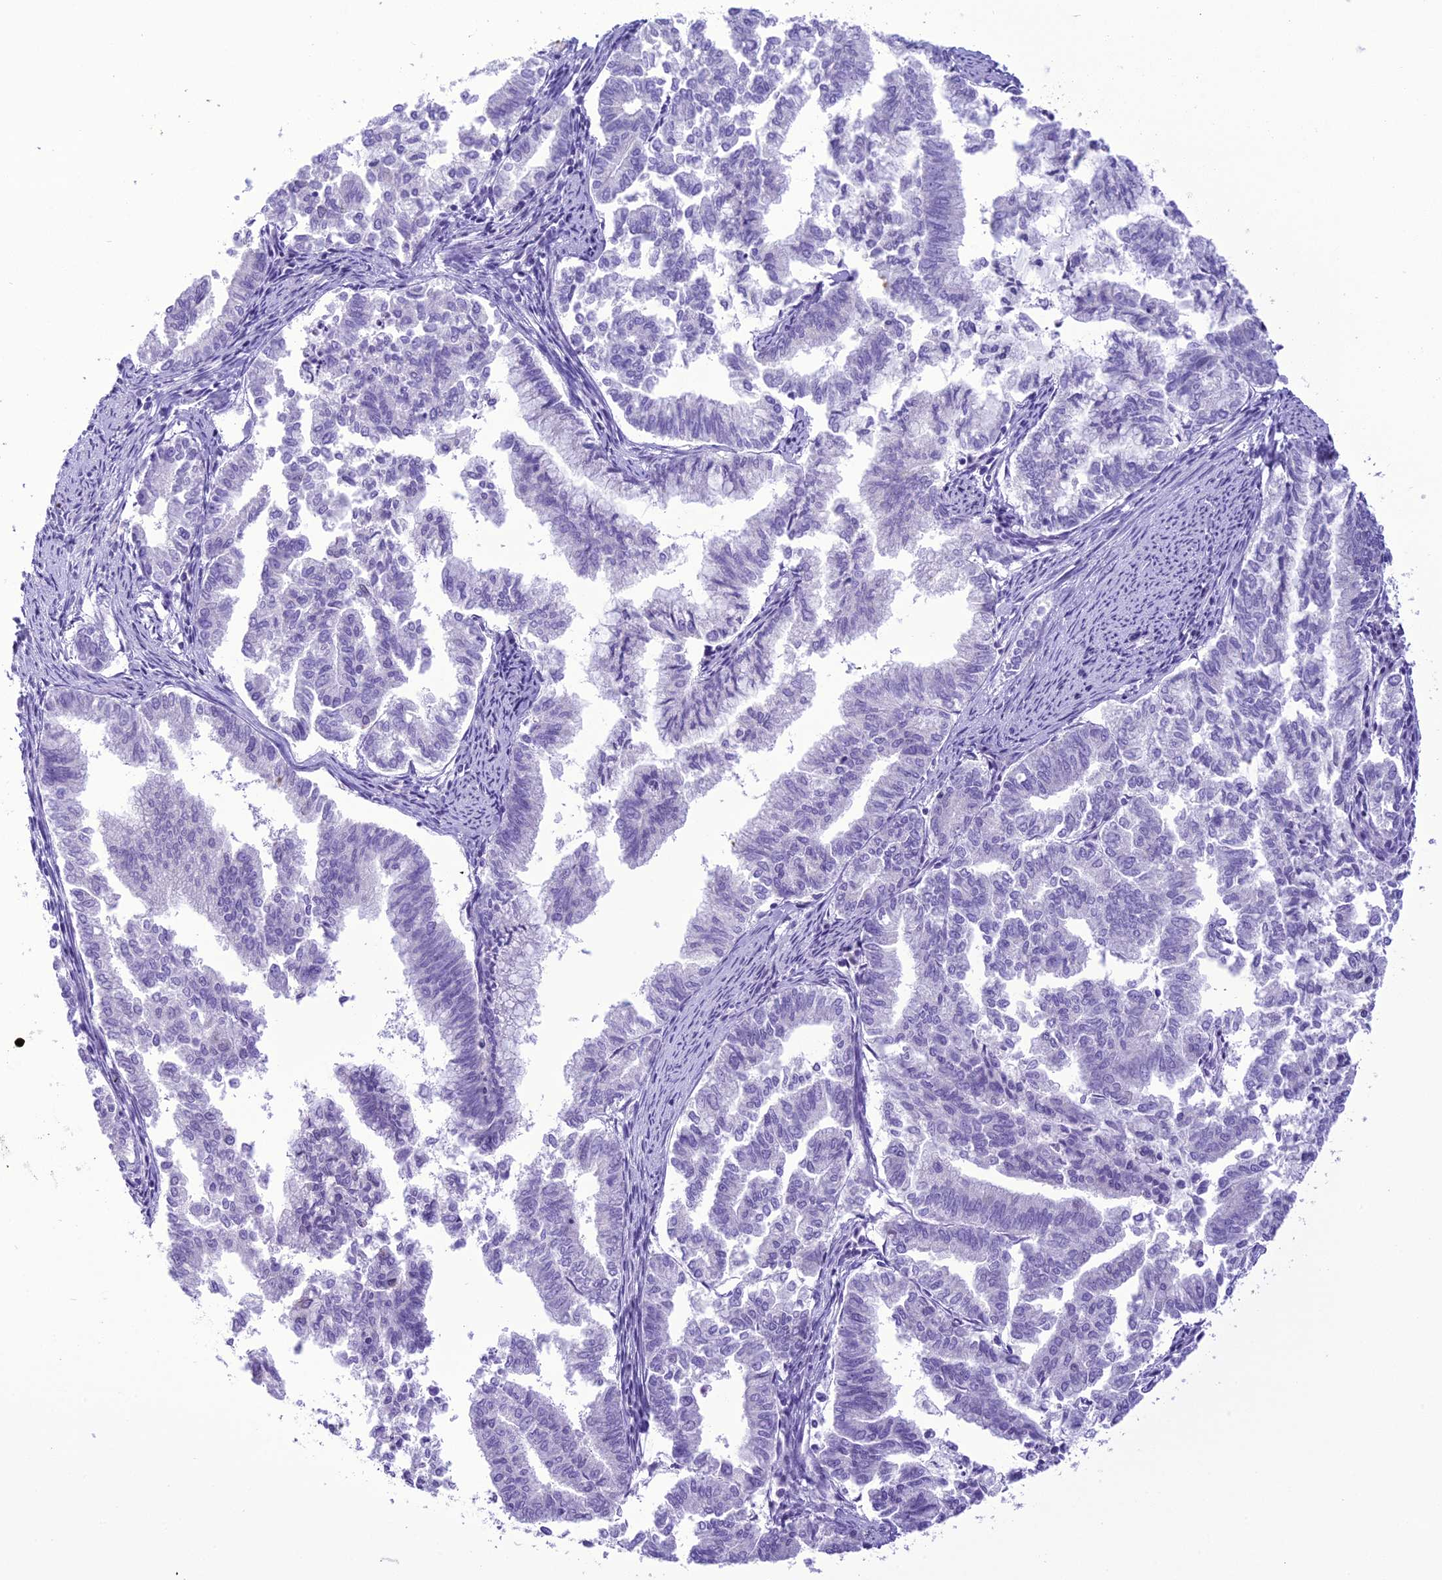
{"staining": {"intensity": "negative", "quantity": "none", "location": "none"}, "tissue": "endometrial cancer", "cell_type": "Tumor cells", "image_type": "cancer", "snomed": [{"axis": "morphology", "description": "Adenocarcinoma, NOS"}, {"axis": "topography", "description": "Endometrium"}], "caption": "The image exhibits no staining of tumor cells in adenocarcinoma (endometrial).", "gene": "B9D2", "patient": {"sex": "female", "age": 79}}